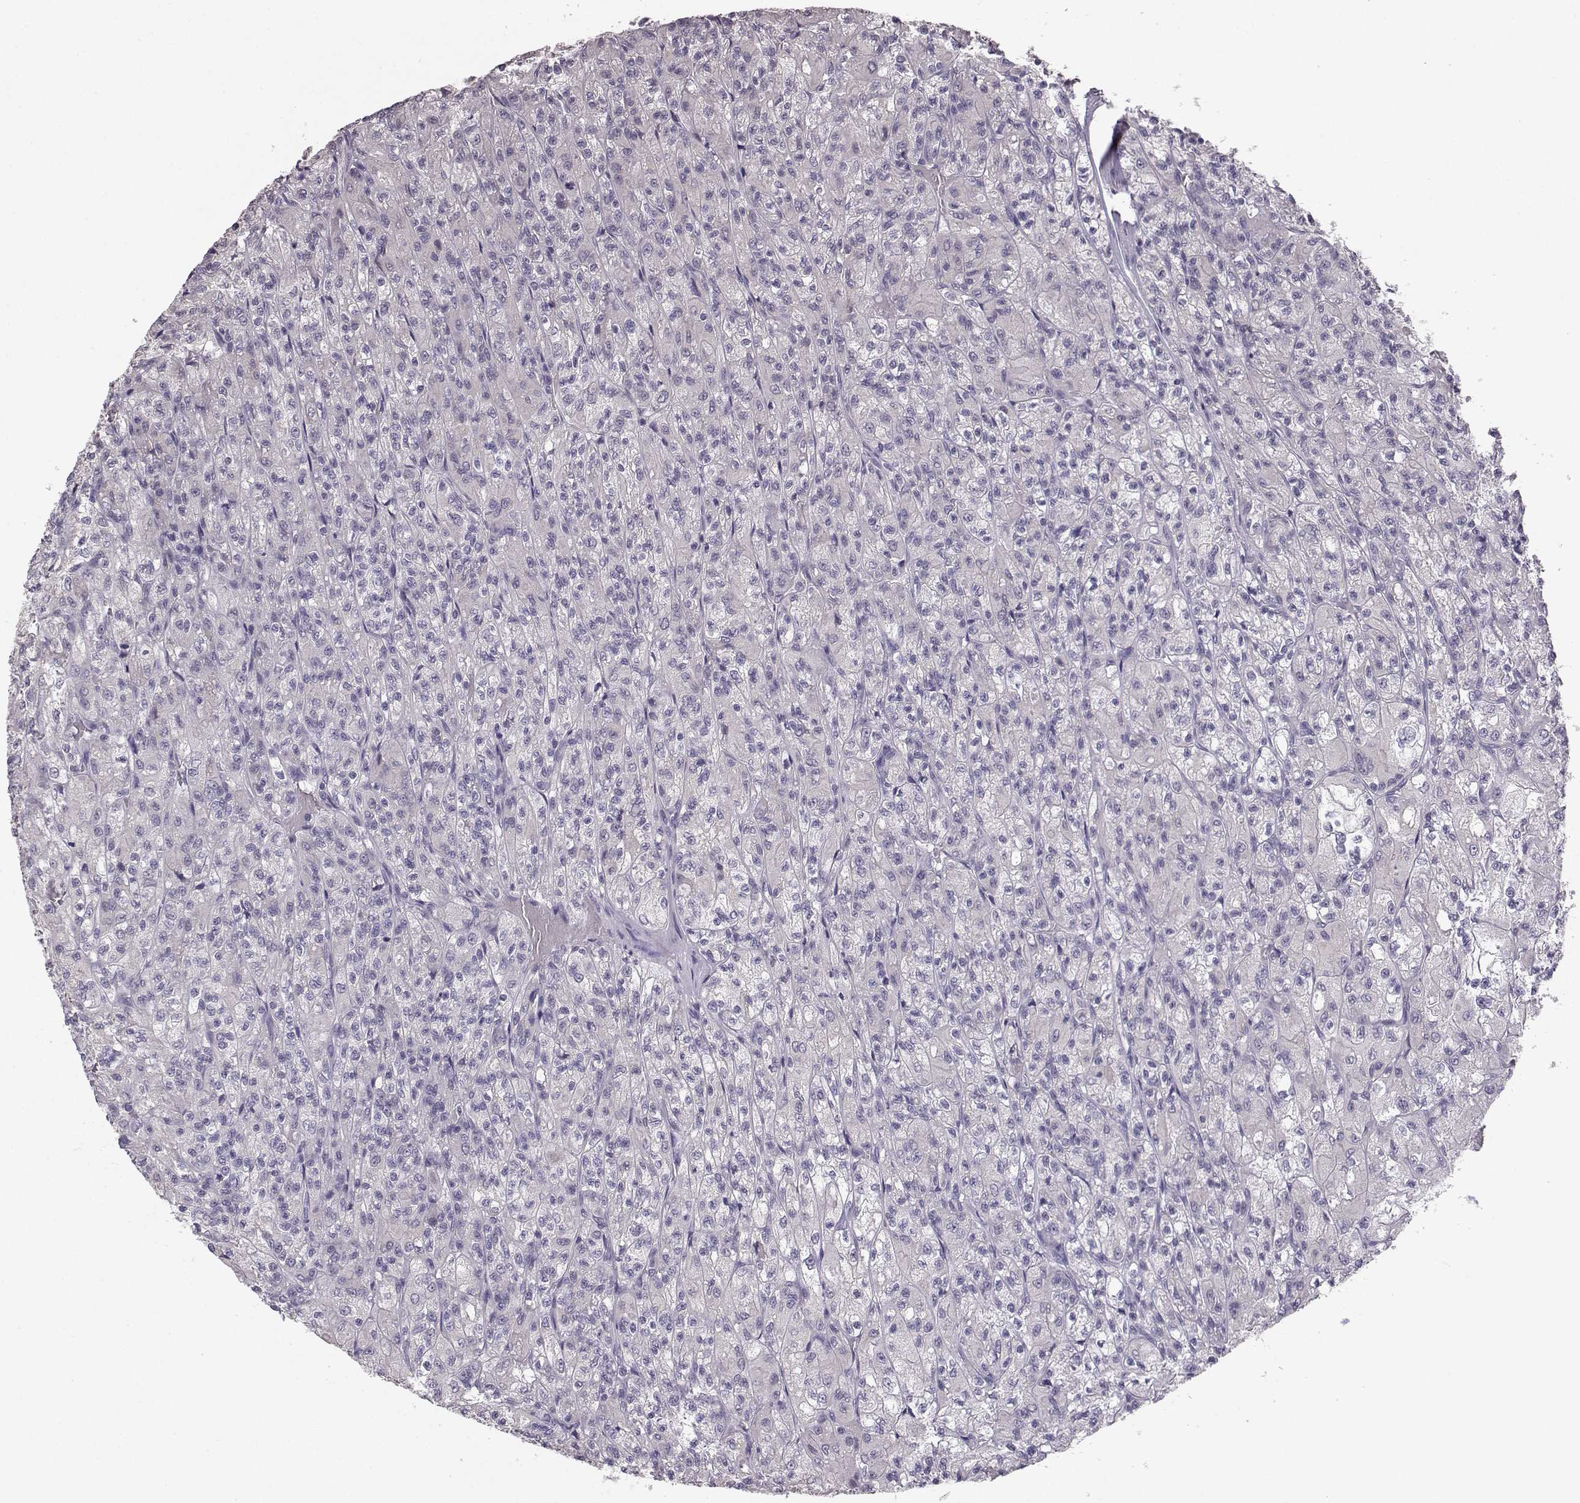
{"staining": {"intensity": "negative", "quantity": "none", "location": "none"}, "tissue": "renal cancer", "cell_type": "Tumor cells", "image_type": "cancer", "snomed": [{"axis": "morphology", "description": "Adenocarcinoma, NOS"}, {"axis": "topography", "description": "Kidney"}], "caption": "Adenocarcinoma (renal) was stained to show a protein in brown. There is no significant expression in tumor cells. Brightfield microscopy of IHC stained with DAB (brown) and hematoxylin (blue), captured at high magnification.", "gene": "BFSP2", "patient": {"sex": "female", "age": 70}}